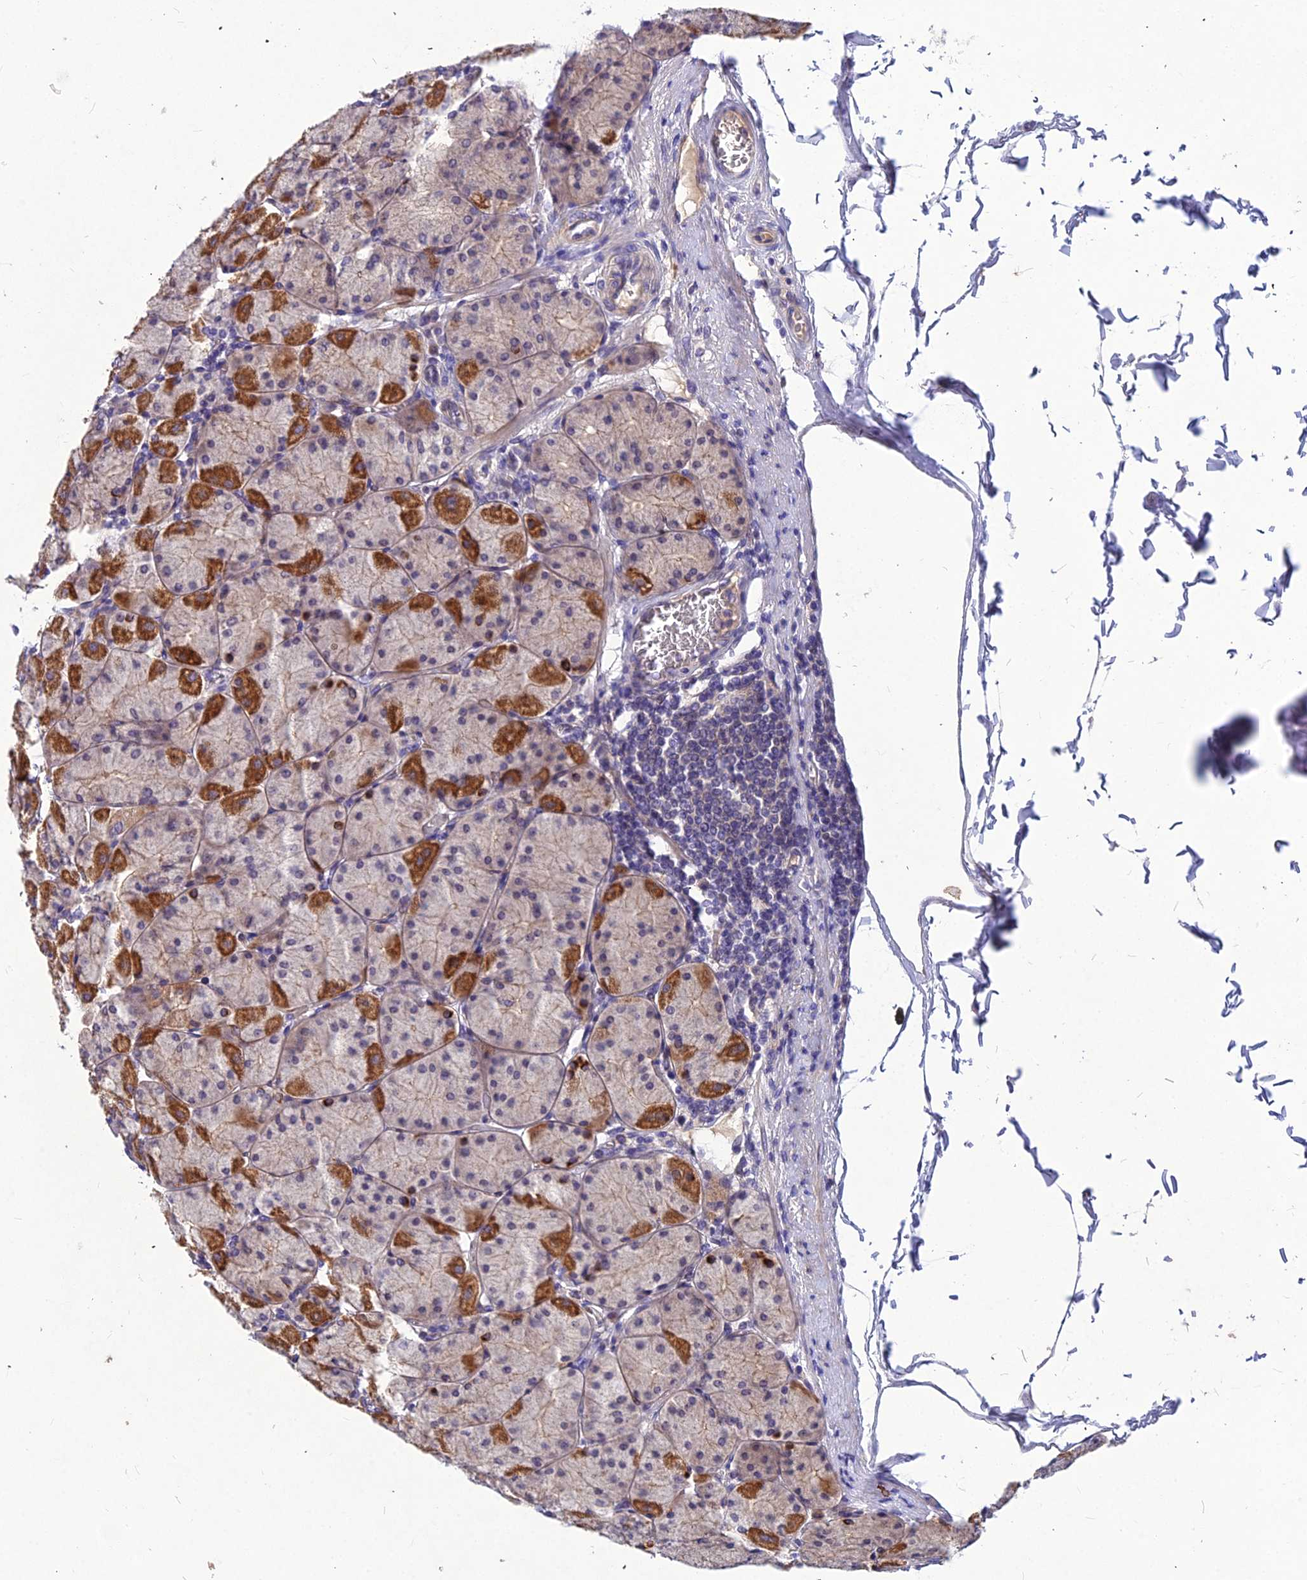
{"staining": {"intensity": "strong", "quantity": "25%-75%", "location": "cytoplasmic/membranous"}, "tissue": "stomach", "cell_type": "Glandular cells", "image_type": "normal", "snomed": [{"axis": "morphology", "description": "Normal tissue, NOS"}, {"axis": "topography", "description": "Stomach, upper"}], "caption": "IHC (DAB) staining of benign human stomach exhibits strong cytoplasmic/membranous protein expression in about 25%-75% of glandular cells.", "gene": "DMRTA1", "patient": {"sex": "female", "age": 56}}